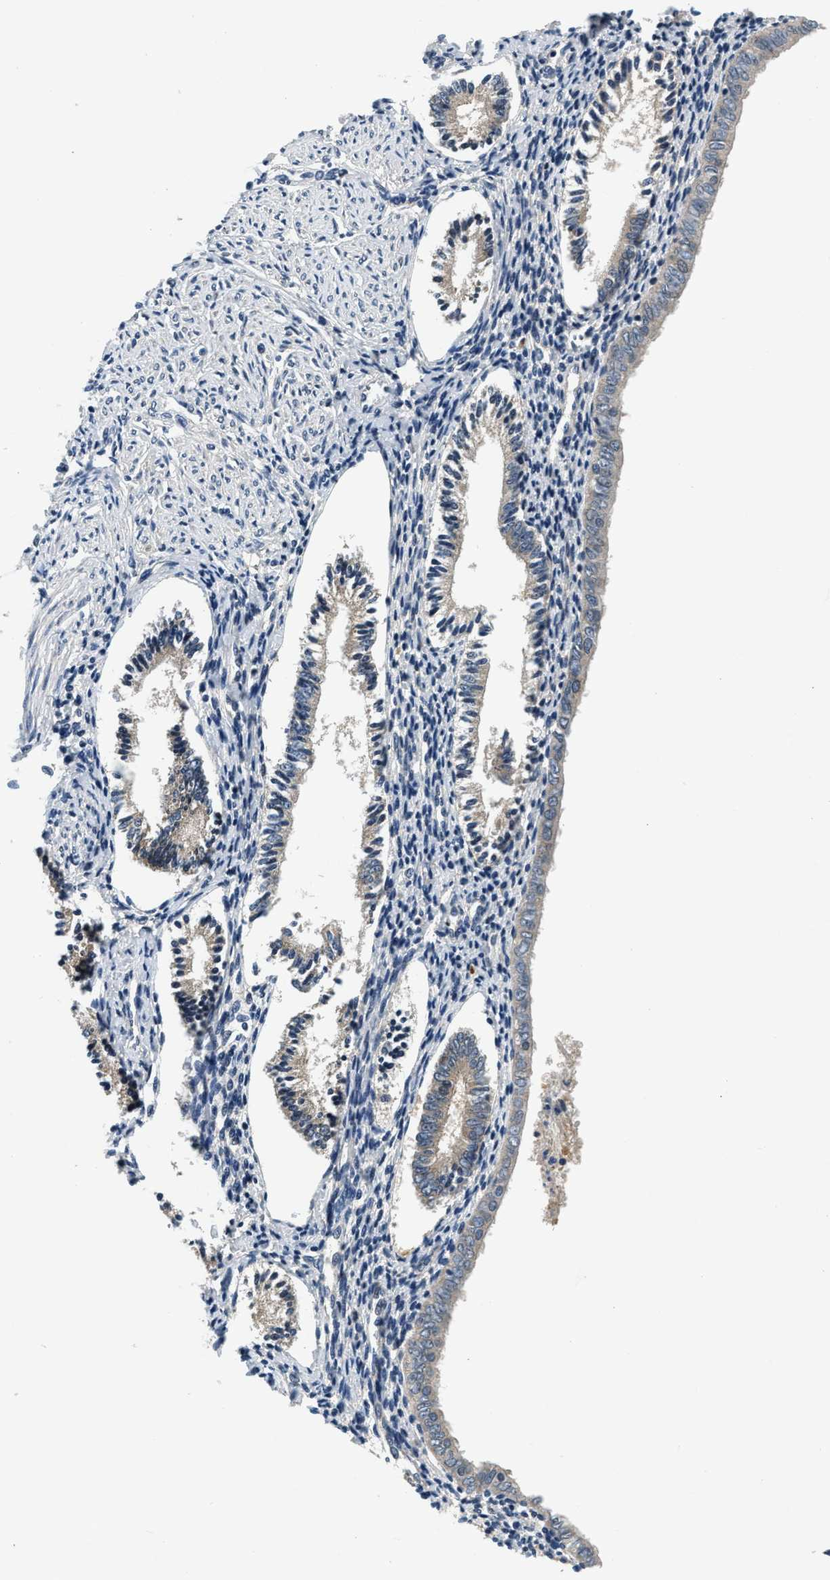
{"staining": {"intensity": "negative", "quantity": "none", "location": "none"}, "tissue": "endometrium", "cell_type": "Cells in endometrial stroma", "image_type": "normal", "snomed": [{"axis": "morphology", "description": "Normal tissue, NOS"}, {"axis": "topography", "description": "Endometrium"}], "caption": "This is an IHC histopathology image of benign human endometrium. There is no positivity in cells in endometrial stroma.", "gene": "YAE1", "patient": {"sex": "female", "age": 42}}